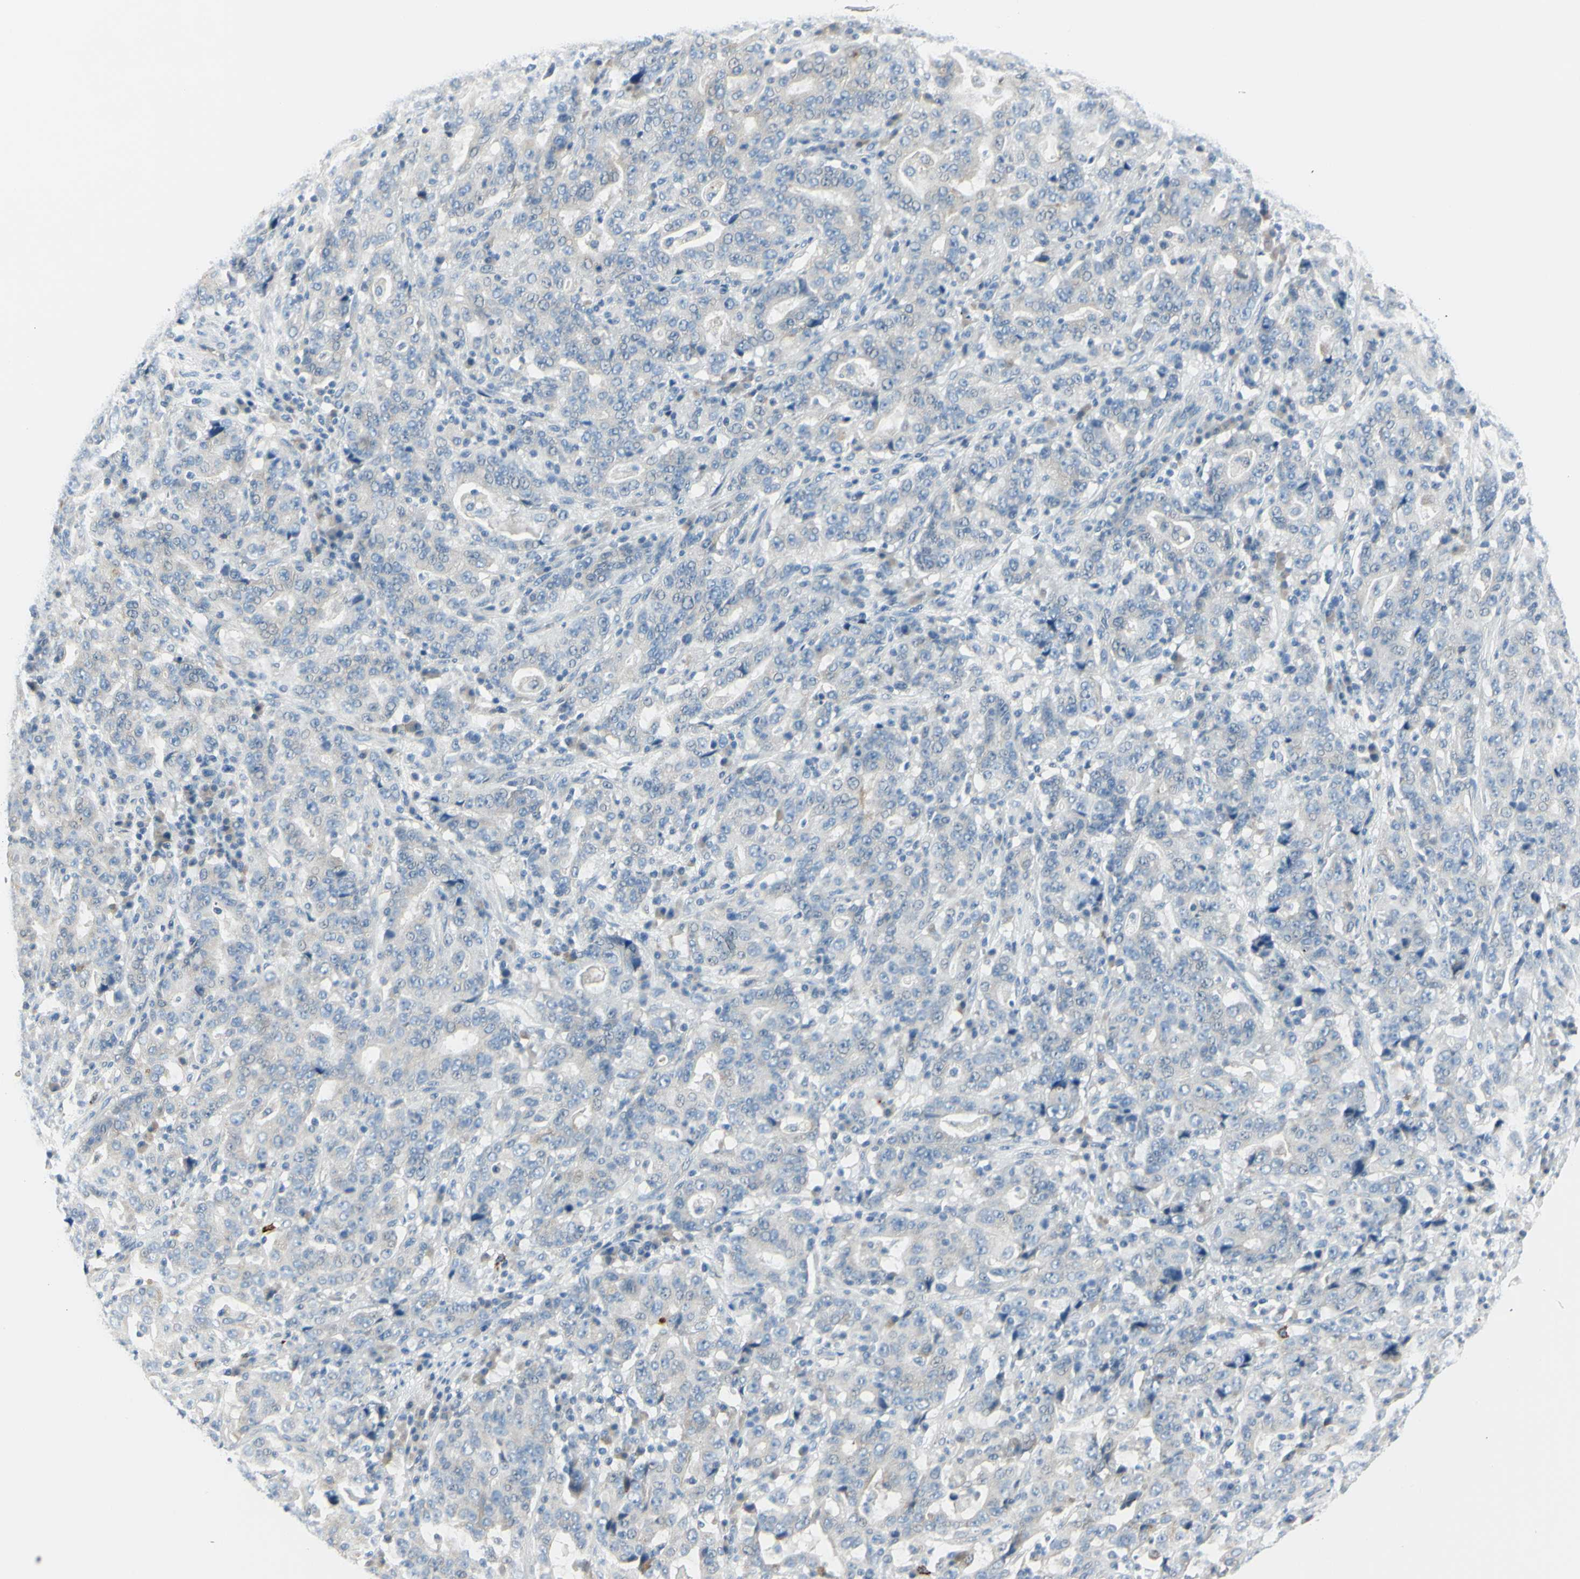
{"staining": {"intensity": "negative", "quantity": "none", "location": "none"}, "tissue": "stomach cancer", "cell_type": "Tumor cells", "image_type": "cancer", "snomed": [{"axis": "morphology", "description": "Normal tissue, NOS"}, {"axis": "morphology", "description": "Adenocarcinoma, NOS"}, {"axis": "topography", "description": "Stomach, upper"}, {"axis": "topography", "description": "Stomach"}], "caption": "Adenocarcinoma (stomach) was stained to show a protein in brown. There is no significant staining in tumor cells.", "gene": "DLG4", "patient": {"sex": "male", "age": 59}}